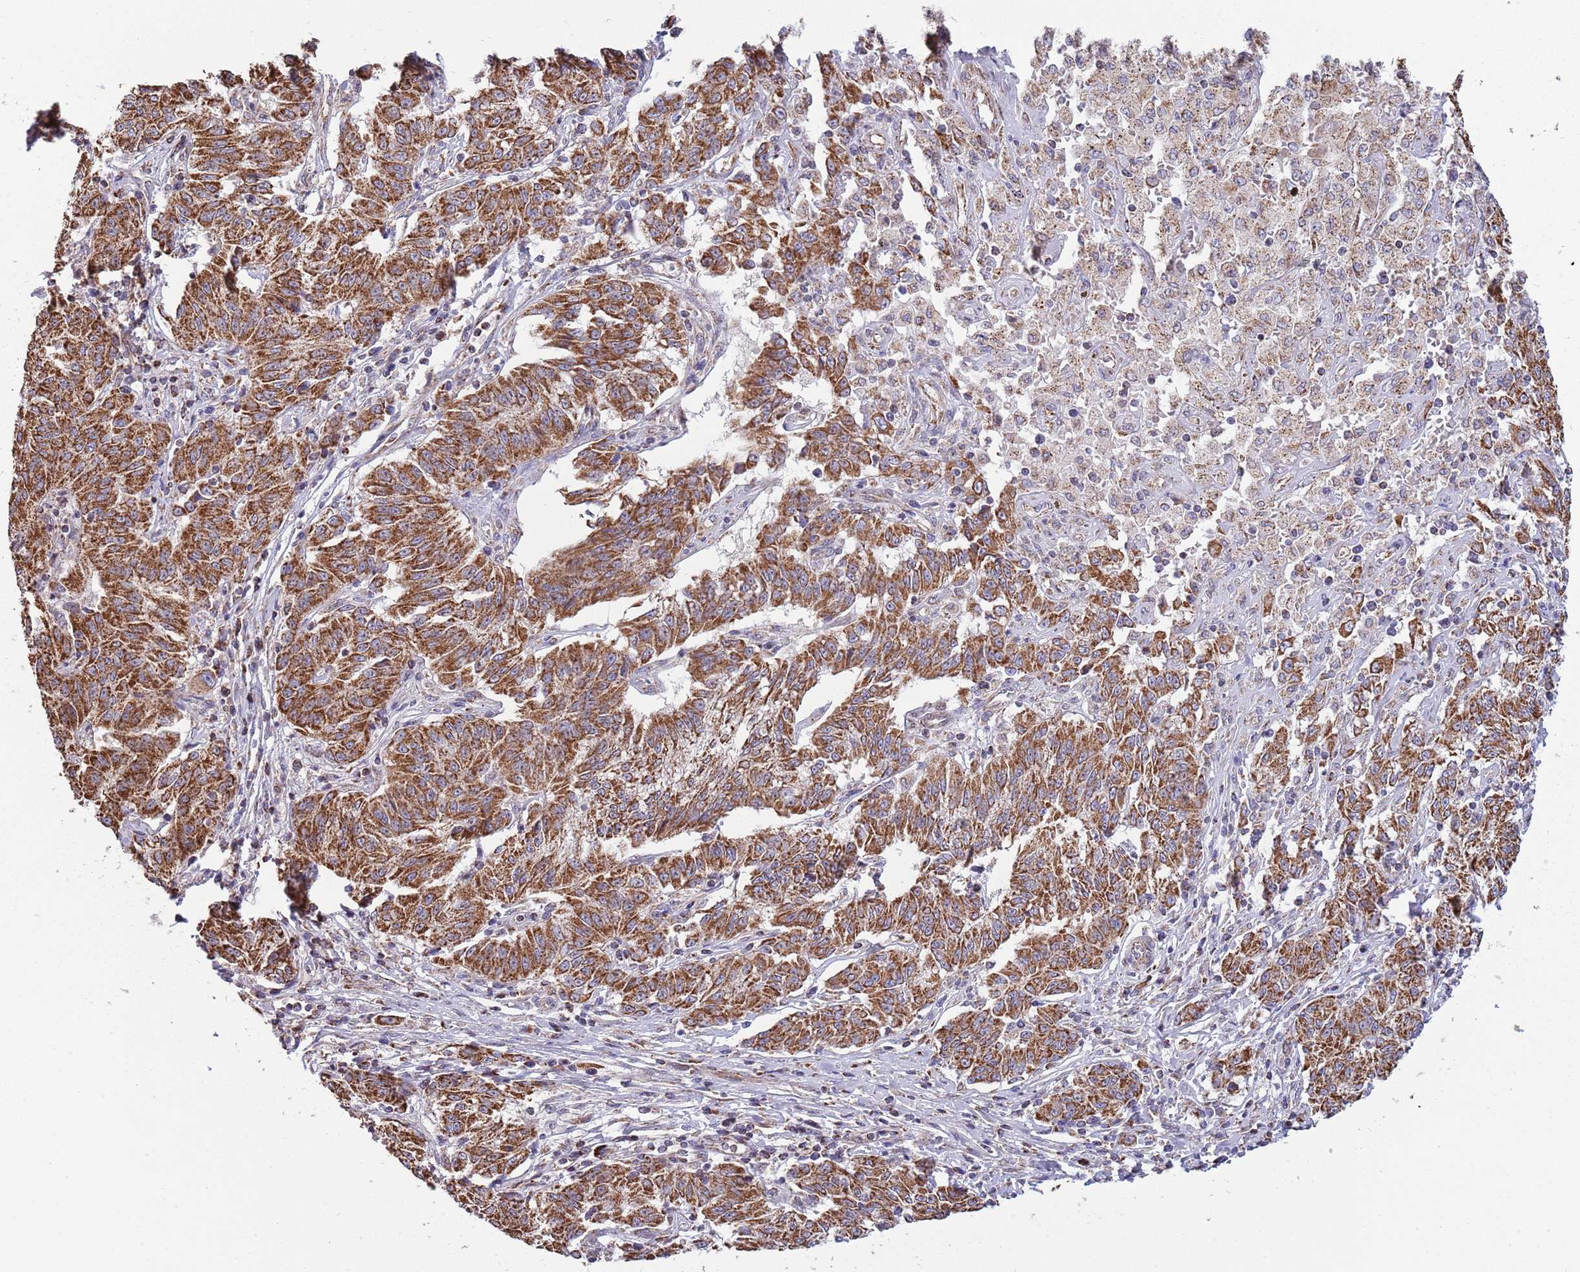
{"staining": {"intensity": "strong", "quantity": ">75%", "location": "cytoplasmic/membranous"}, "tissue": "melanoma", "cell_type": "Tumor cells", "image_type": "cancer", "snomed": [{"axis": "morphology", "description": "Malignant melanoma, NOS"}, {"axis": "topography", "description": "Skin"}], "caption": "Strong cytoplasmic/membranous positivity is seen in approximately >75% of tumor cells in melanoma.", "gene": "VPS16", "patient": {"sex": "female", "age": 72}}